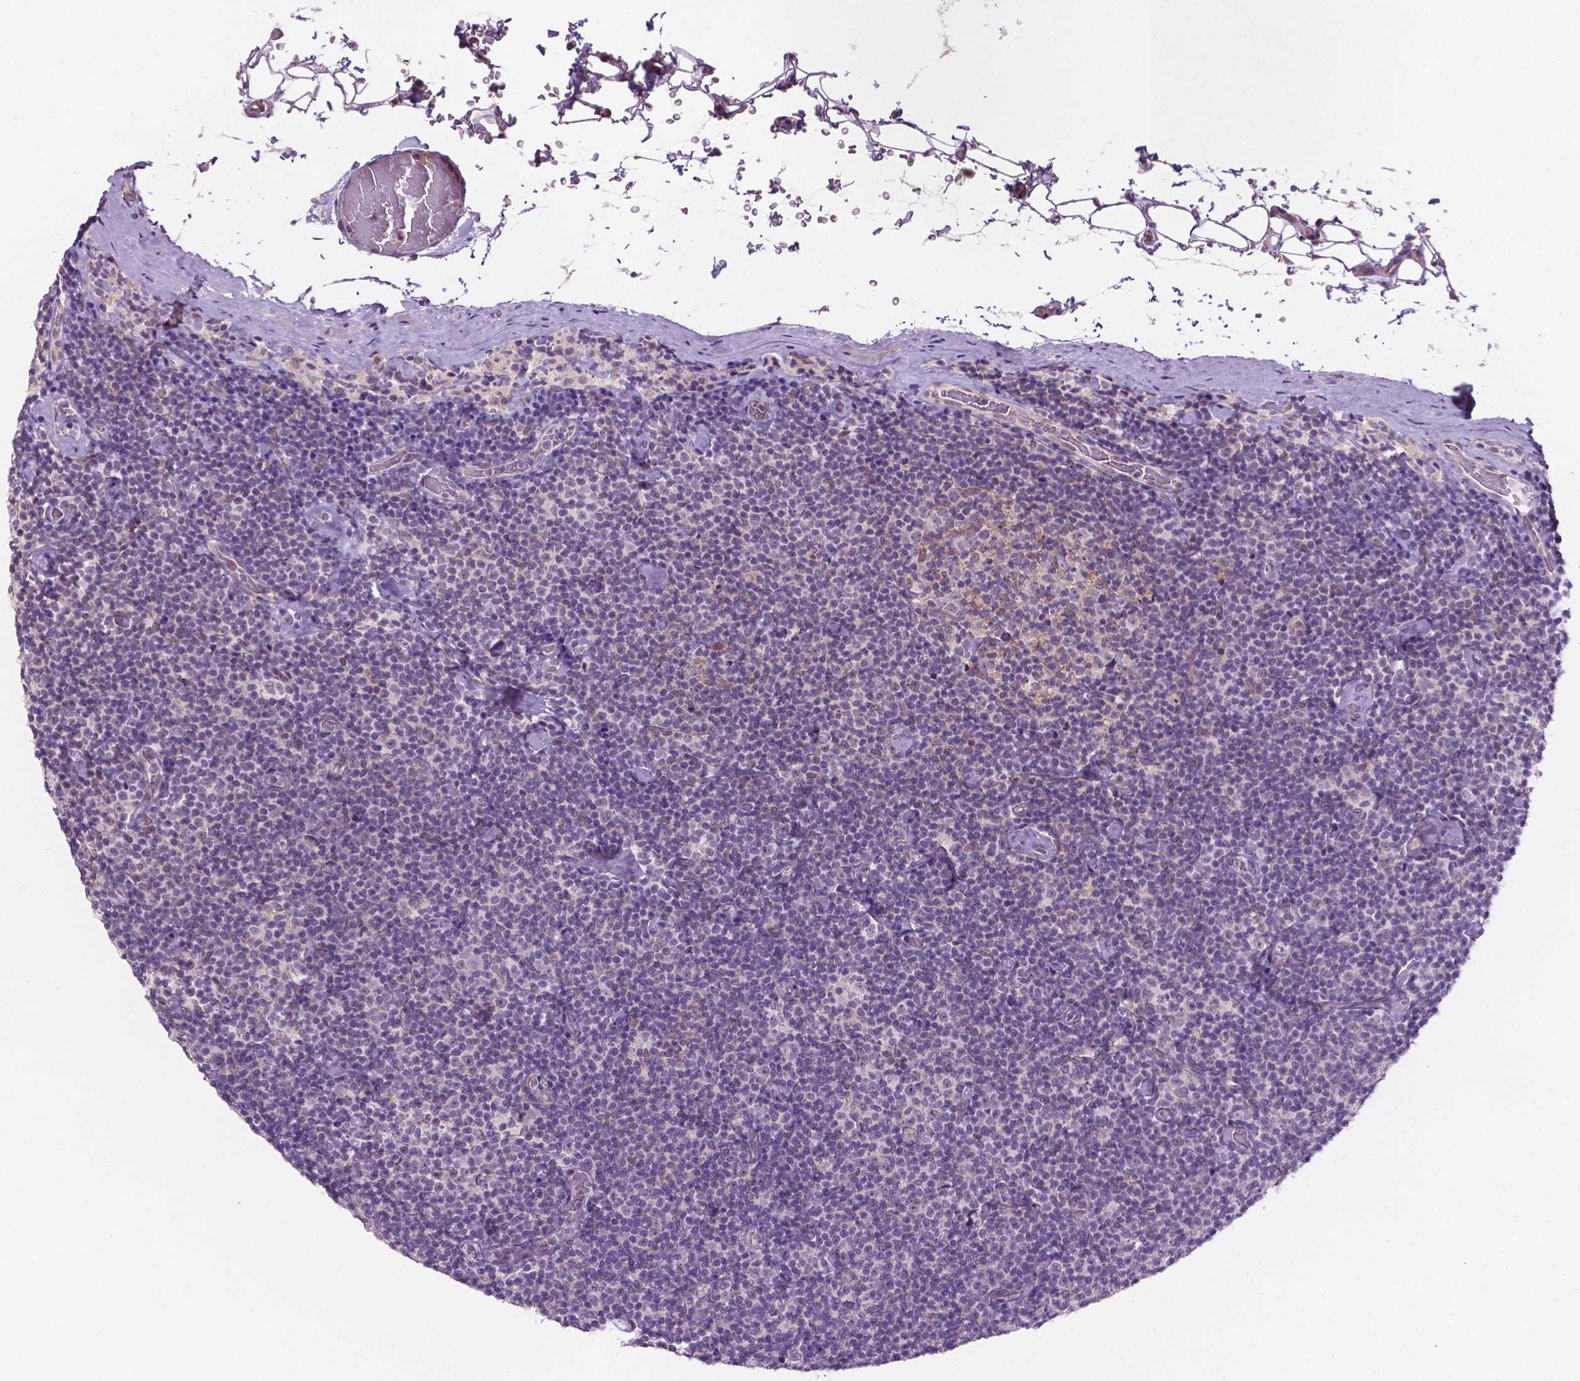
{"staining": {"intensity": "negative", "quantity": "none", "location": "none"}, "tissue": "lymphoma", "cell_type": "Tumor cells", "image_type": "cancer", "snomed": [{"axis": "morphology", "description": "Malignant lymphoma, non-Hodgkin's type, Low grade"}, {"axis": "topography", "description": "Lymph node"}], "caption": "Tumor cells are negative for protein expression in human lymphoma.", "gene": "GXYLT2", "patient": {"sex": "male", "age": 81}}